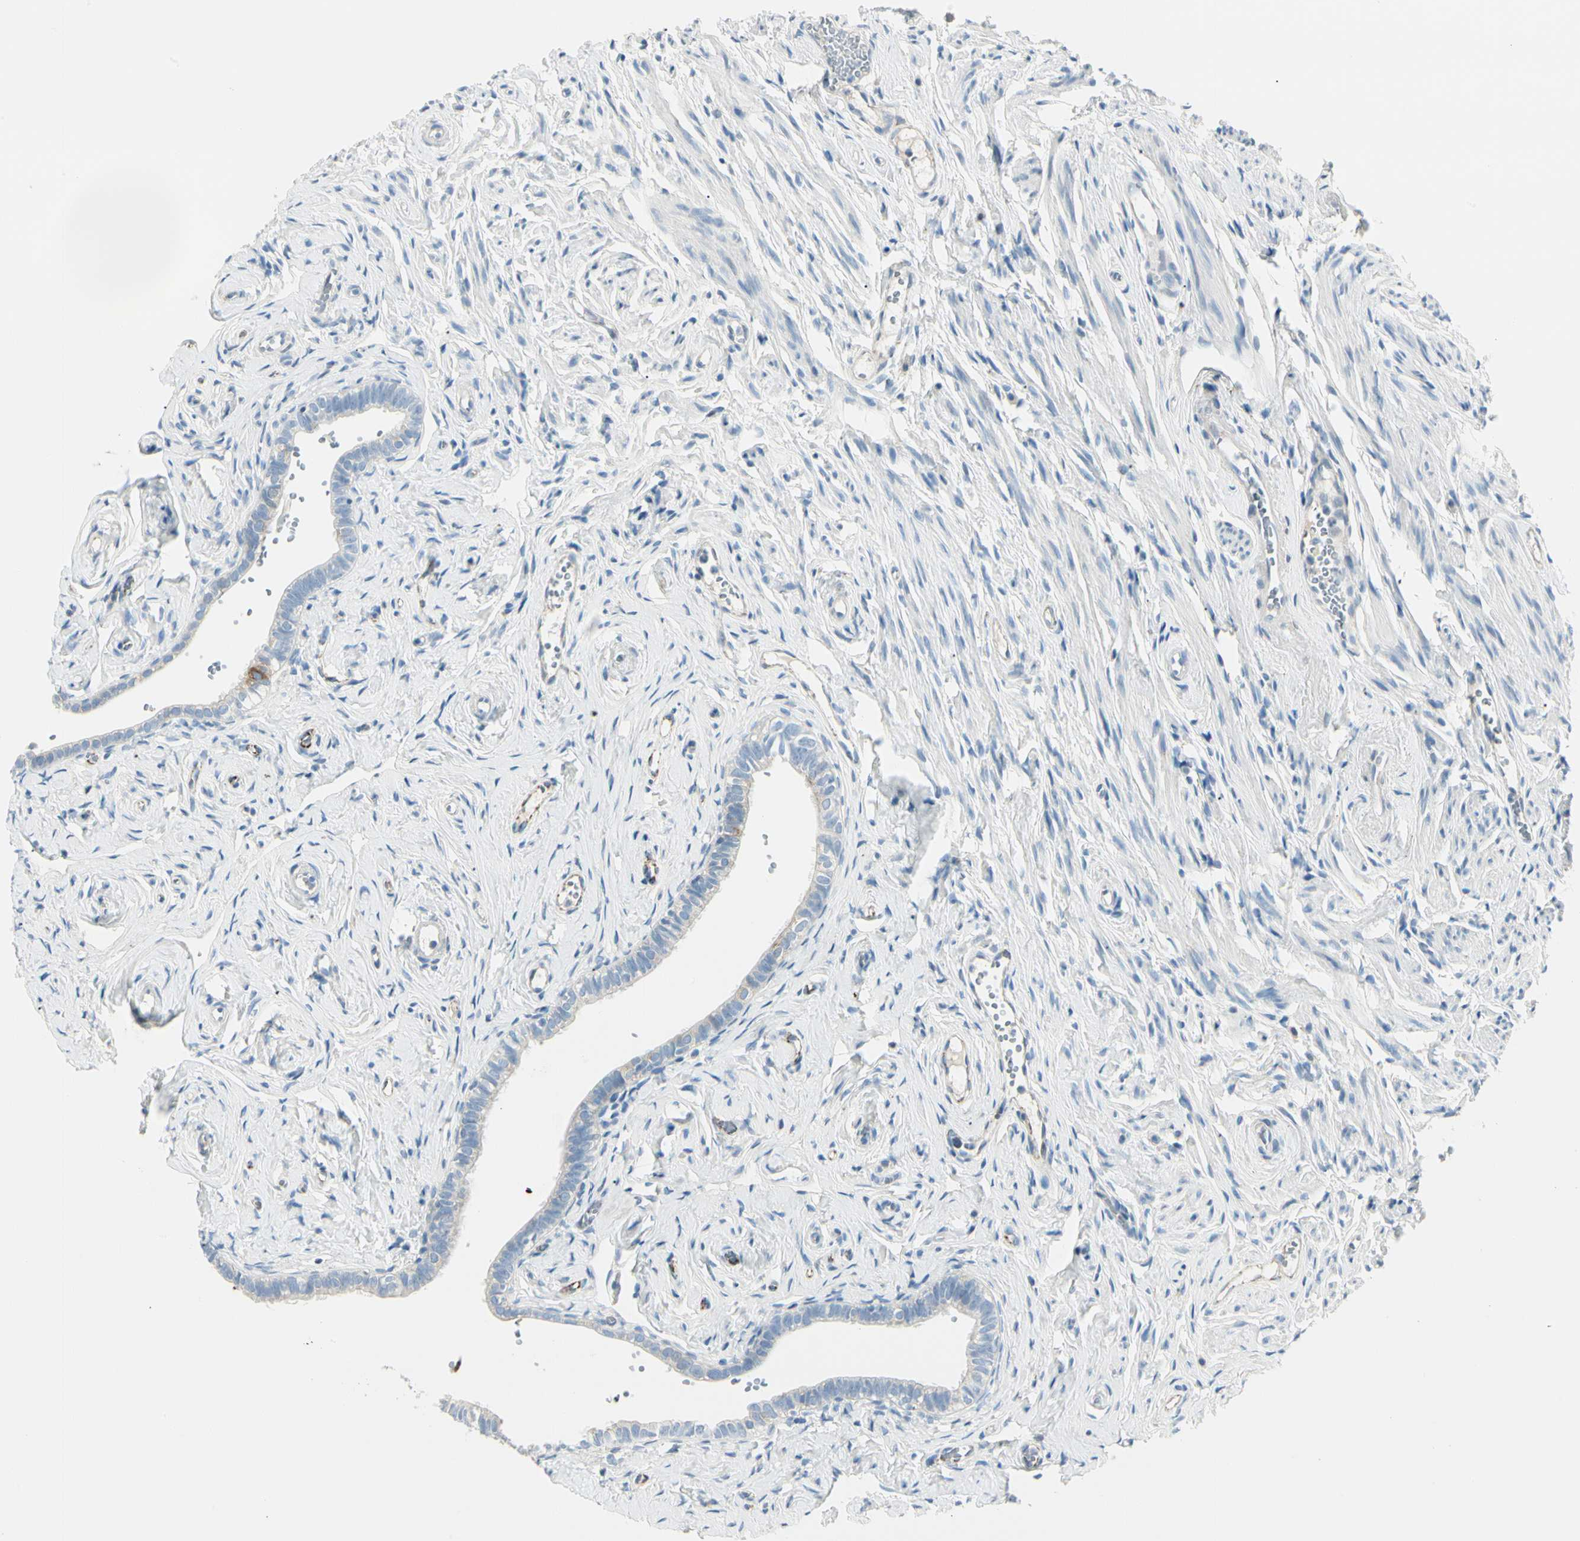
{"staining": {"intensity": "moderate", "quantity": "<25%", "location": "cytoplasmic/membranous"}, "tissue": "fallopian tube", "cell_type": "Glandular cells", "image_type": "normal", "snomed": [{"axis": "morphology", "description": "Normal tissue, NOS"}, {"axis": "topography", "description": "Fallopian tube"}], "caption": "The image displays immunohistochemical staining of unremarkable fallopian tube. There is moderate cytoplasmic/membranous expression is present in about <25% of glandular cells. (Brightfield microscopy of DAB IHC at high magnification).", "gene": "SLC6A15", "patient": {"sex": "female", "age": 71}}